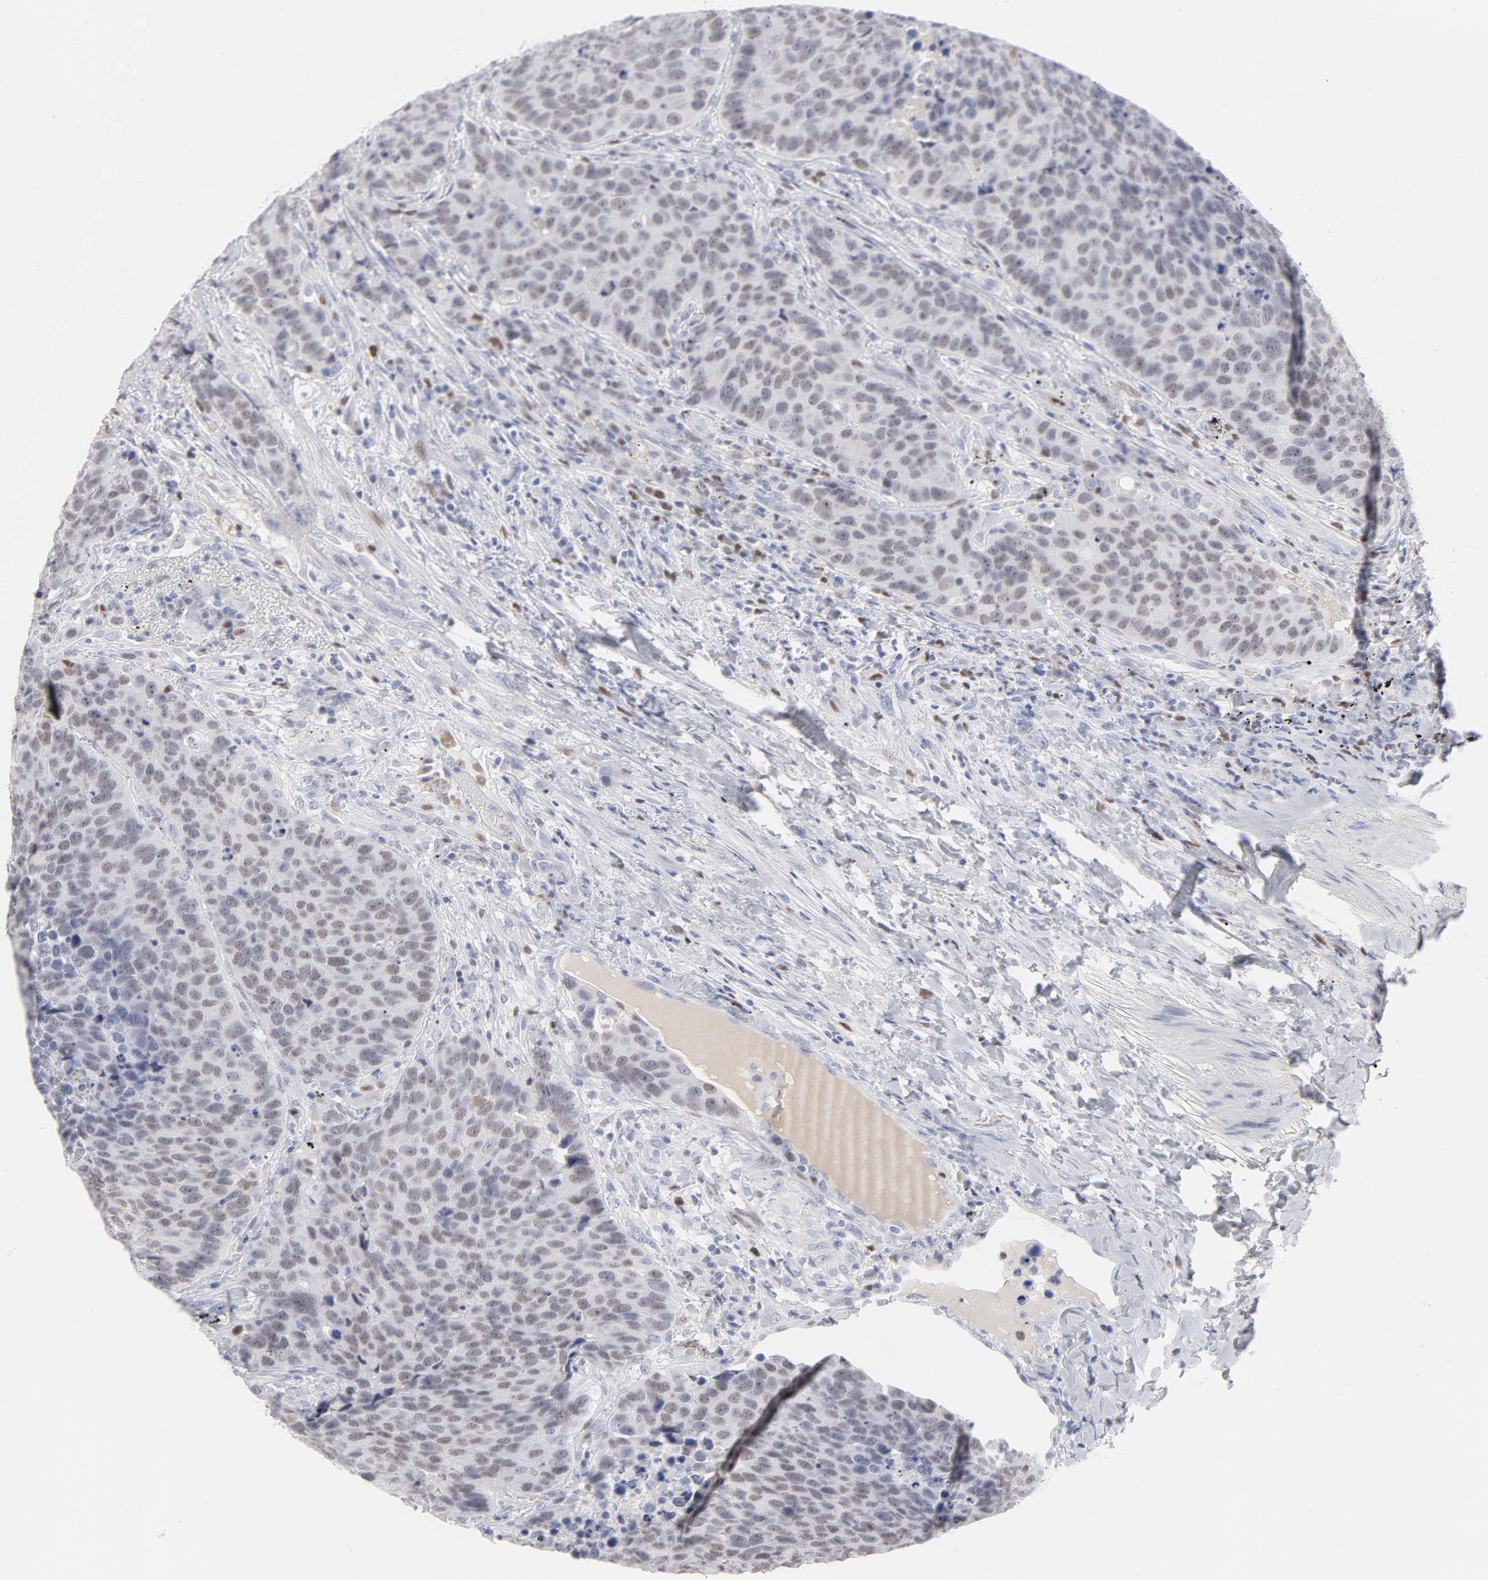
{"staining": {"intensity": "weak", "quantity": ">75%", "location": "nuclear"}, "tissue": "carcinoid", "cell_type": "Tumor cells", "image_type": "cancer", "snomed": [{"axis": "morphology", "description": "Carcinoid, malignant, NOS"}, {"axis": "topography", "description": "Lung"}], "caption": "Brown immunohistochemical staining in human carcinoid reveals weak nuclear expression in about >75% of tumor cells. The staining was performed using DAB, with brown indicating positive protein expression. Nuclei are stained blue with hematoxylin.", "gene": "MCM7", "patient": {"sex": "male", "age": 60}}